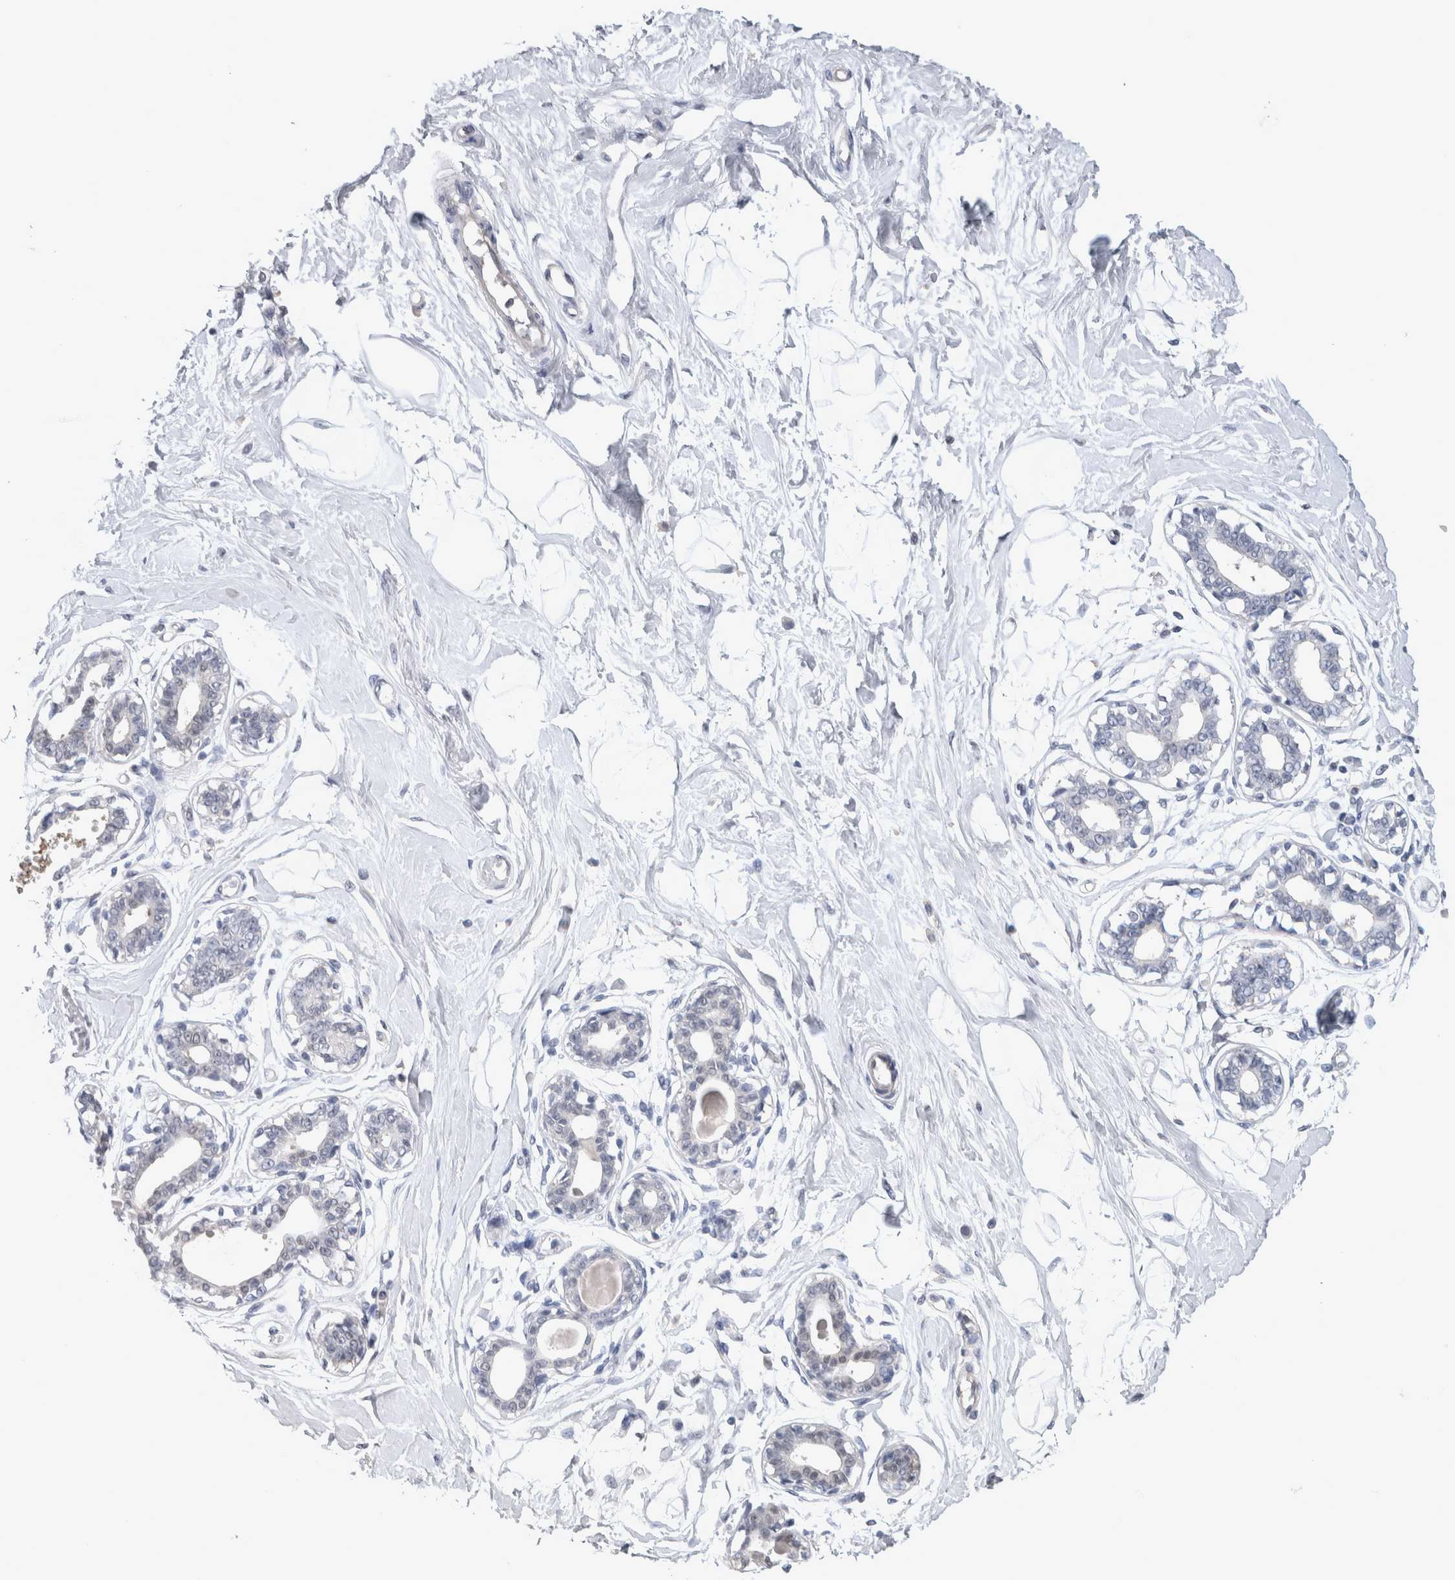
{"staining": {"intensity": "negative", "quantity": "none", "location": "none"}, "tissue": "breast", "cell_type": "Adipocytes", "image_type": "normal", "snomed": [{"axis": "morphology", "description": "Normal tissue, NOS"}, {"axis": "topography", "description": "Breast"}], "caption": "DAB (3,3'-diaminobenzidine) immunohistochemical staining of normal breast shows no significant positivity in adipocytes. (DAB (3,3'-diaminobenzidine) immunohistochemistry with hematoxylin counter stain).", "gene": "NAPRT", "patient": {"sex": "female", "age": 45}}